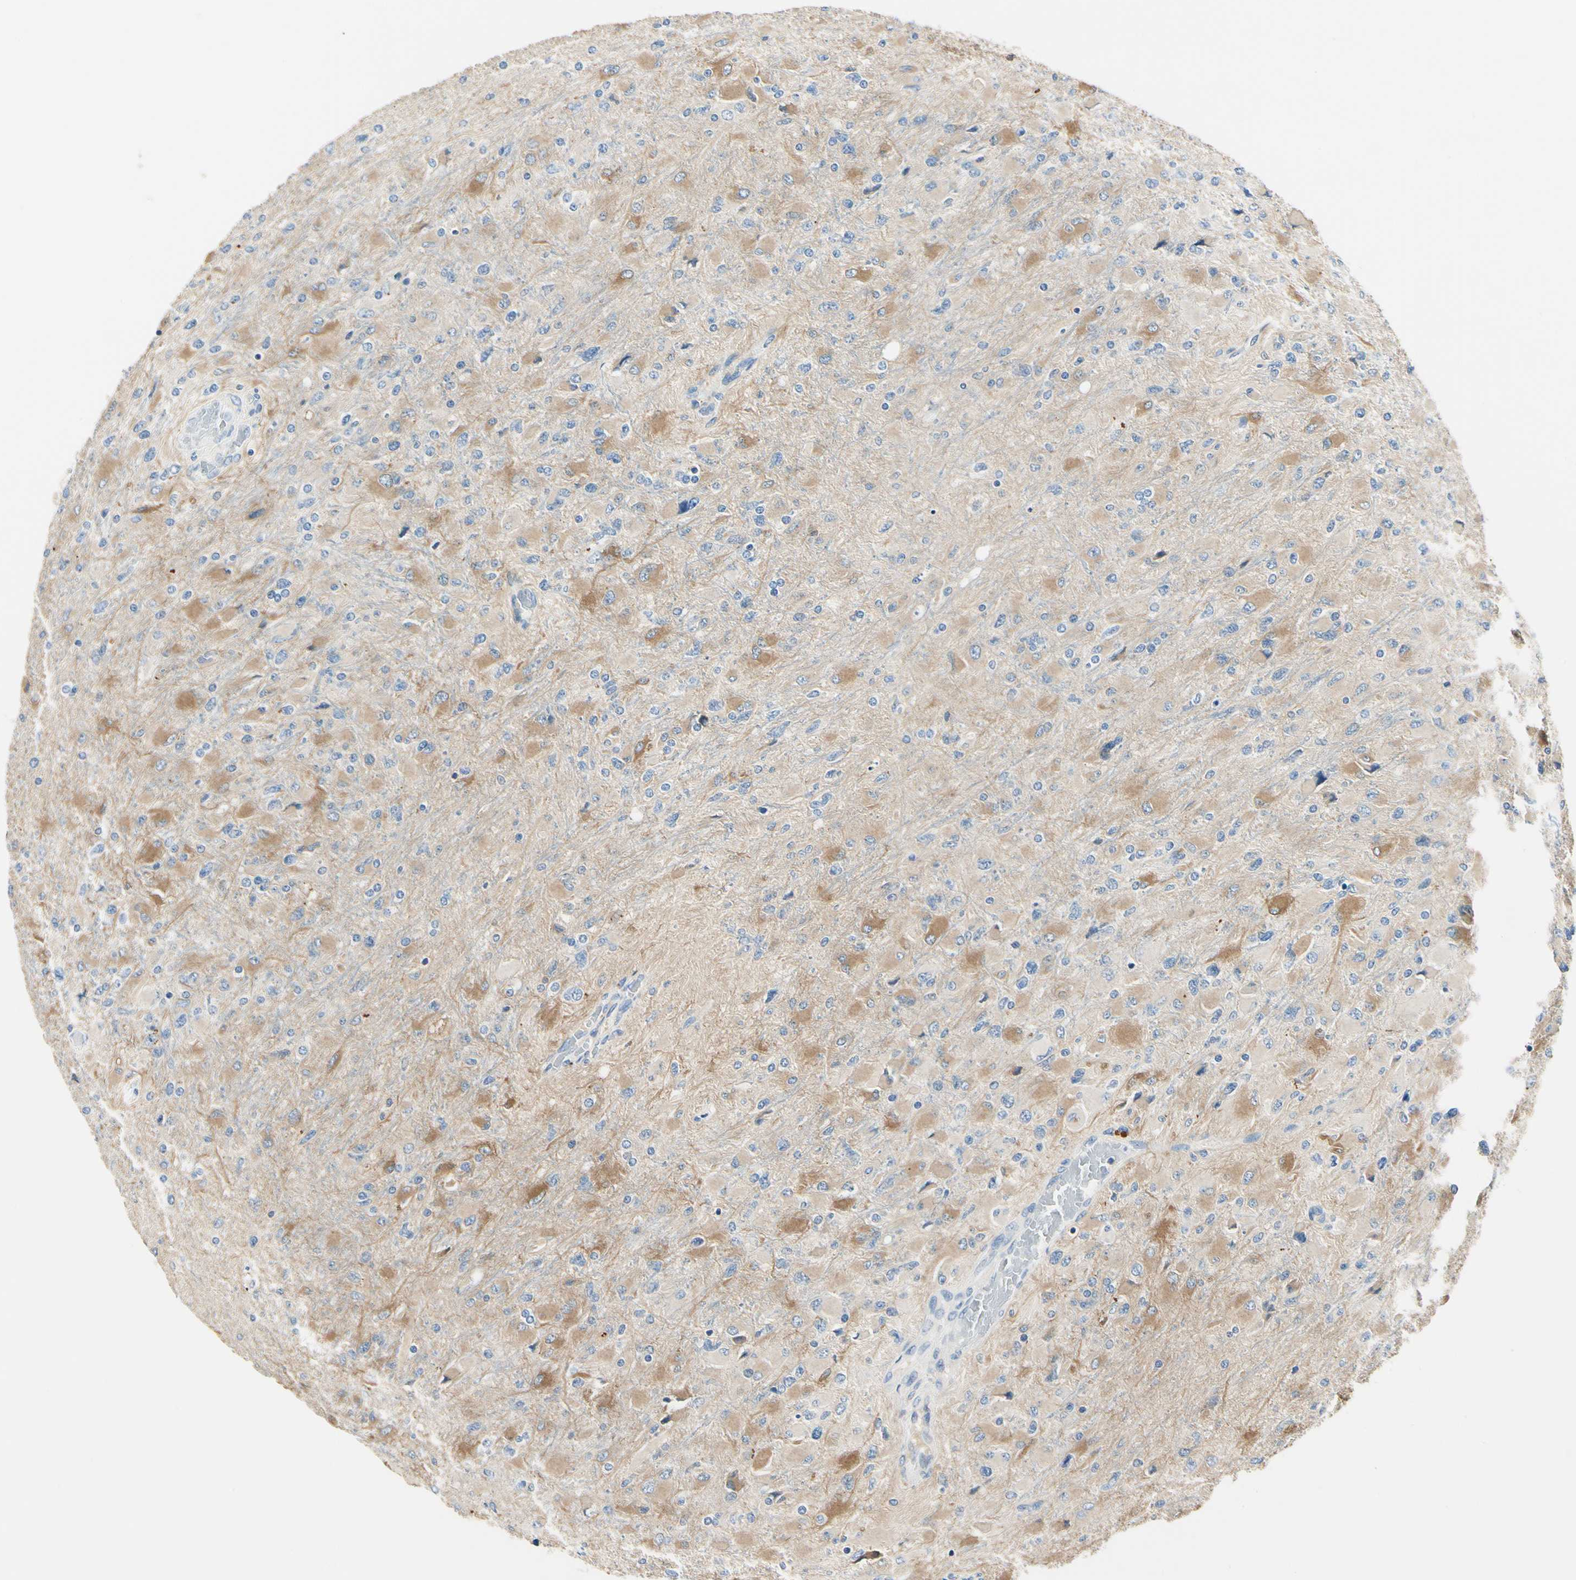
{"staining": {"intensity": "weak", "quantity": ">75%", "location": "cytoplasmic/membranous"}, "tissue": "glioma", "cell_type": "Tumor cells", "image_type": "cancer", "snomed": [{"axis": "morphology", "description": "Glioma, malignant, High grade"}, {"axis": "topography", "description": "Cerebral cortex"}], "caption": "Immunohistochemistry photomicrograph of neoplastic tissue: human malignant glioma (high-grade) stained using immunohistochemistry shows low levels of weak protein expression localized specifically in the cytoplasmic/membranous of tumor cells, appearing as a cytoplasmic/membranous brown color.", "gene": "TGFBR3", "patient": {"sex": "female", "age": 36}}